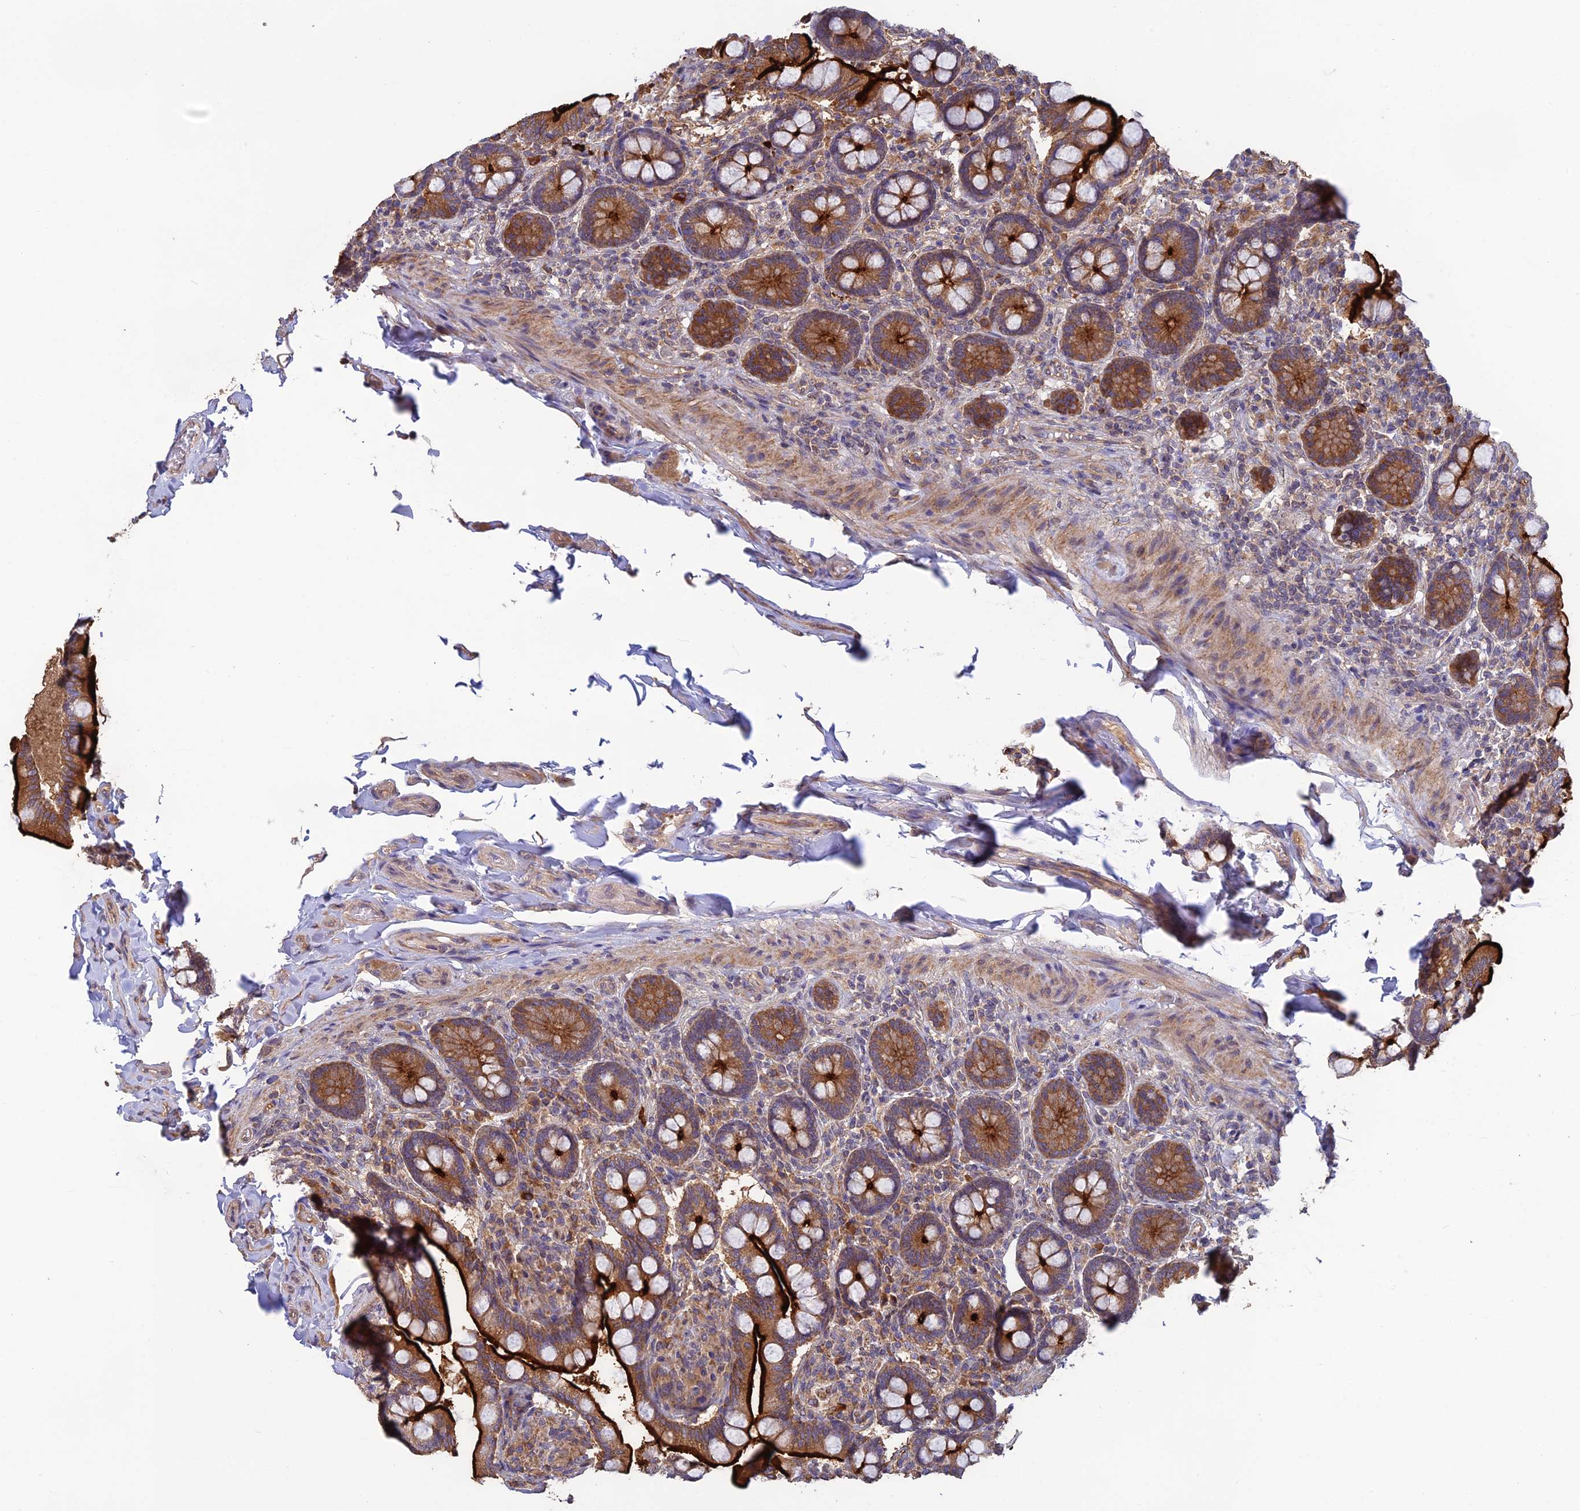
{"staining": {"intensity": "strong", "quantity": ">75%", "location": "cytoplasmic/membranous"}, "tissue": "small intestine", "cell_type": "Glandular cells", "image_type": "normal", "snomed": [{"axis": "morphology", "description": "Normal tissue, NOS"}, {"axis": "topography", "description": "Small intestine"}], "caption": "This image demonstrates IHC staining of unremarkable human small intestine, with high strong cytoplasmic/membranous staining in approximately >75% of glandular cells.", "gene": "MRNIP", "patient": {"sex": "female", "age": 64}}